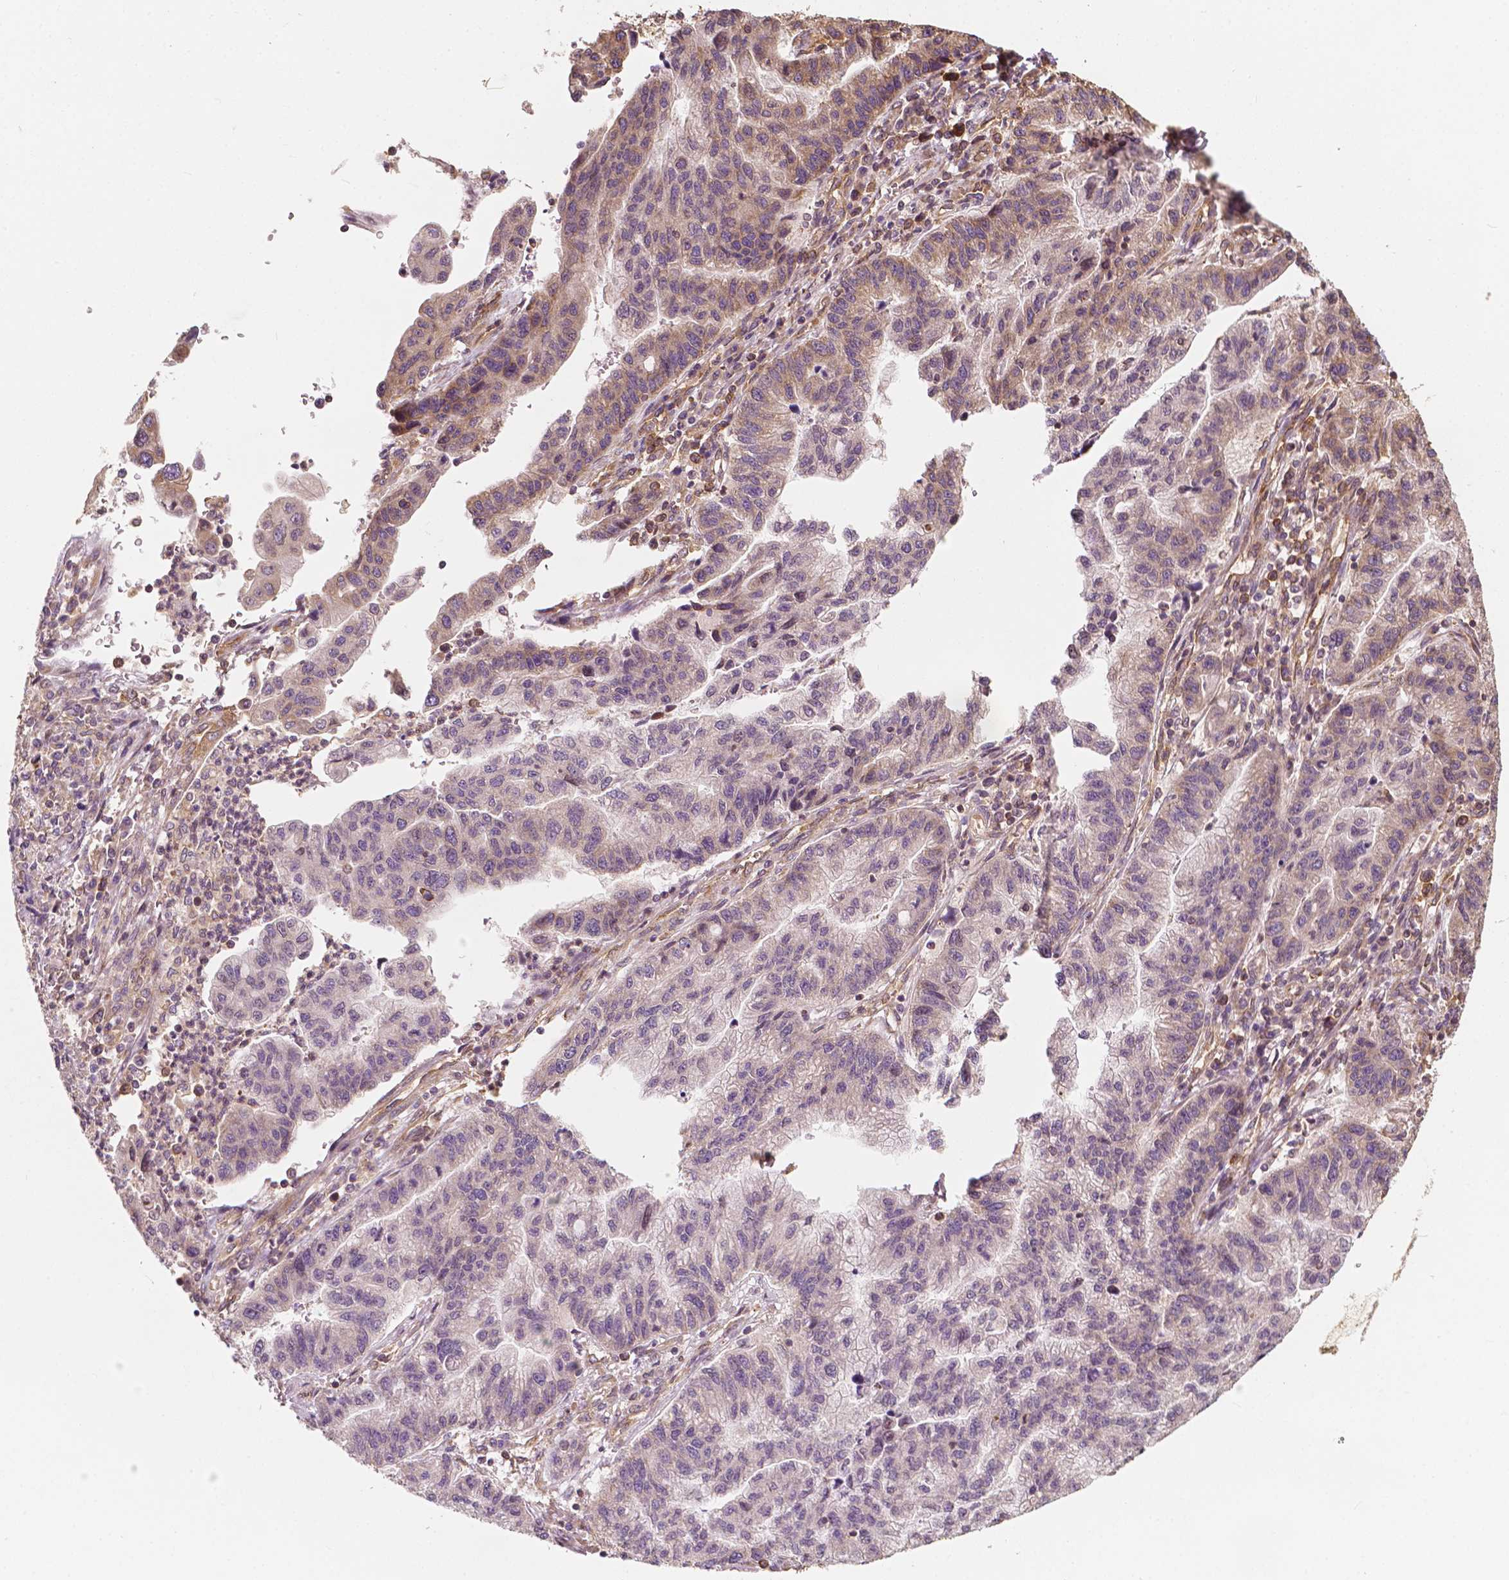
{"staining": {"intensity": "weak", "quantity": "<25%", "location": "cytoplasmic/membranous"}, "tissue": "stomach cancer", "cell_type": "Tumor cells", "image_type": "cancer", "snomed": [{"axis": "morphology", "description": "Adenocarcinoma, NOS"}, {"axis": "topography", "description": "Stomach"}], "caption": "High magnification brightfield microscopy of stomach adenocarcinoma stained with DAB (brown) and counterstained with hematoxylin (blue): tumor cells show no significant expression.", "gene": "G3BP1", "patient": {"sex": "male", "age": 83}}